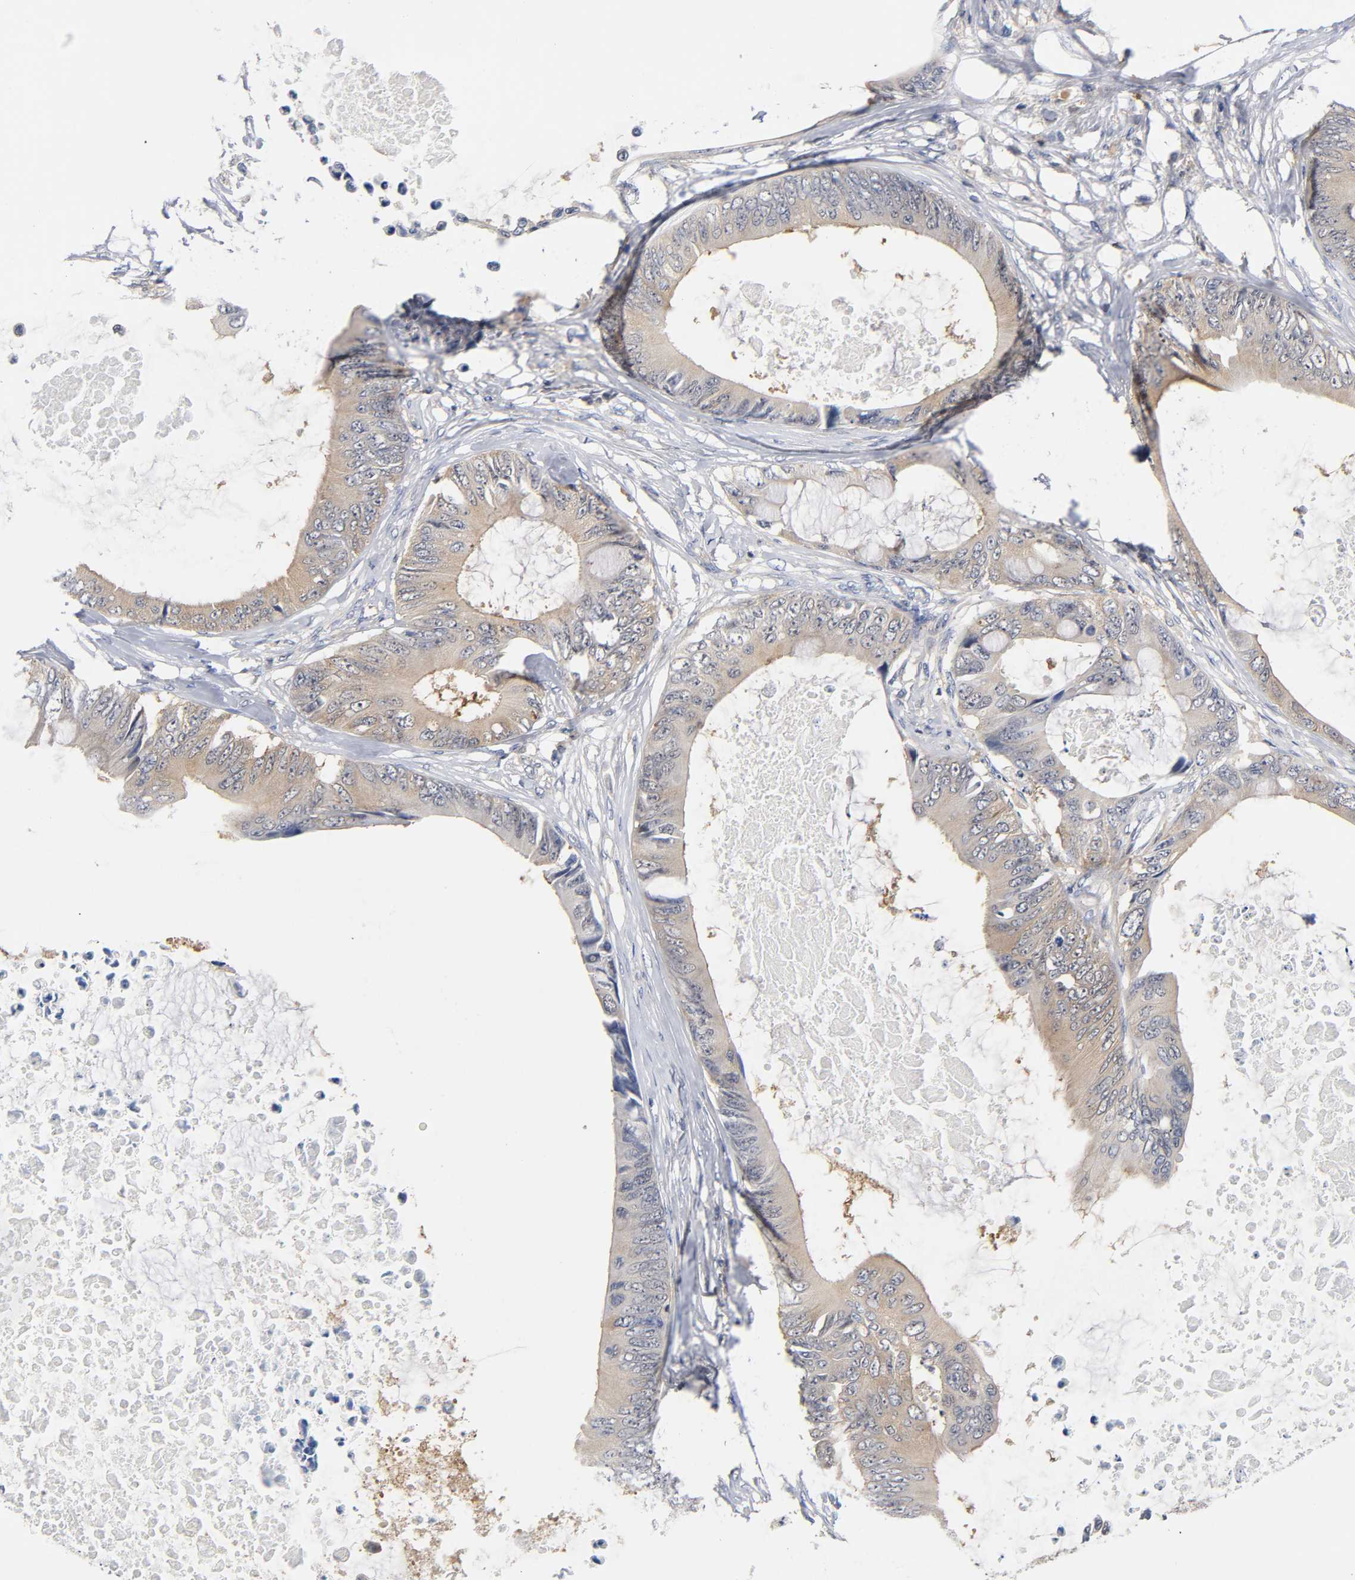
{"staining": {"intensity": "weak", "quantity": ">75%", "location": "cytoplasmic/membranous"}, "tissue": "colorectal cancer", "cell_type": "Tumor cells", "image_type": "cancer", "snomed": [{"axis": "morphology", "description": "Normal tissue, NOS"}, {"axis": "morphology", "description": "Adenocarcinoma, NOS"}, {"axis": "topography", "description": "Rectum"}, {"axis": "topography", "description": "Peripheral nerve tissue"}], "caption": "Immunohistochemistry (IHC) of human colorectal cancer exhibits low levels of weak cytoplasmic/membranous expression in about >75% of tumor cells. (DAB (3,3'-diaminobenzidine) IHC, brown staining for protein, blue staining for nuclei).", "gene": "FYN", "patient": {"sex": "female", "age": 77}}